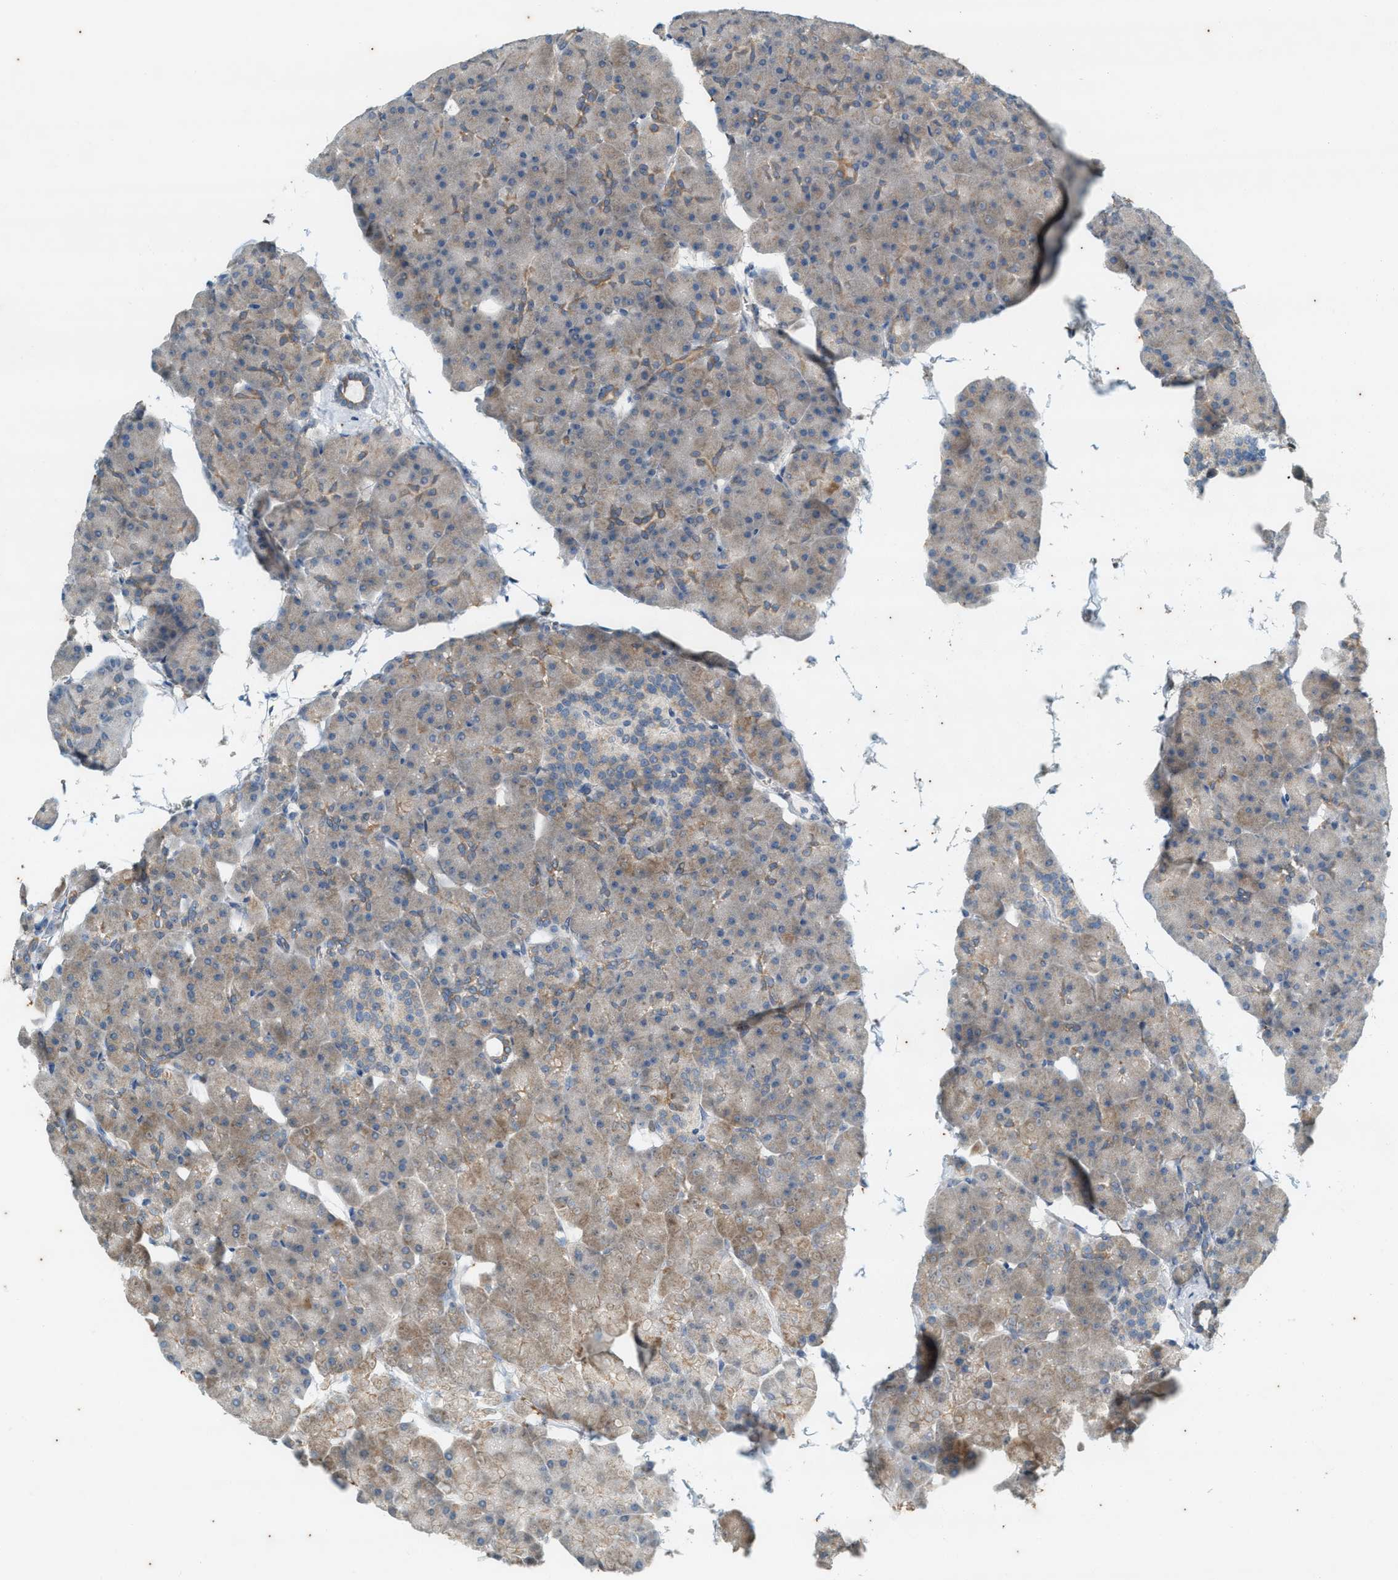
{"staining": {"intensity": "moderate", "quantity": "25%-75%", "location": "cytoplasmic/membranous"}, "tissue": "pancreas", "cell_type": "Exocrine glandular cells", "image_type": "normal", "snomed": [{"axis": "morphology", "description": "Normal tissue, NOS"}, {"axis": "topography", "description": "Pancreas"}], "caption": "This histopathology image reveals immunohistochemistry staining of benign human pancreas, with medium moderate cytoplasmic/membranous staining in about 25%-75% of exocrine glandular cells.", "gene": "CHPF2", "patient": {"sex": "male", "age": 35}}